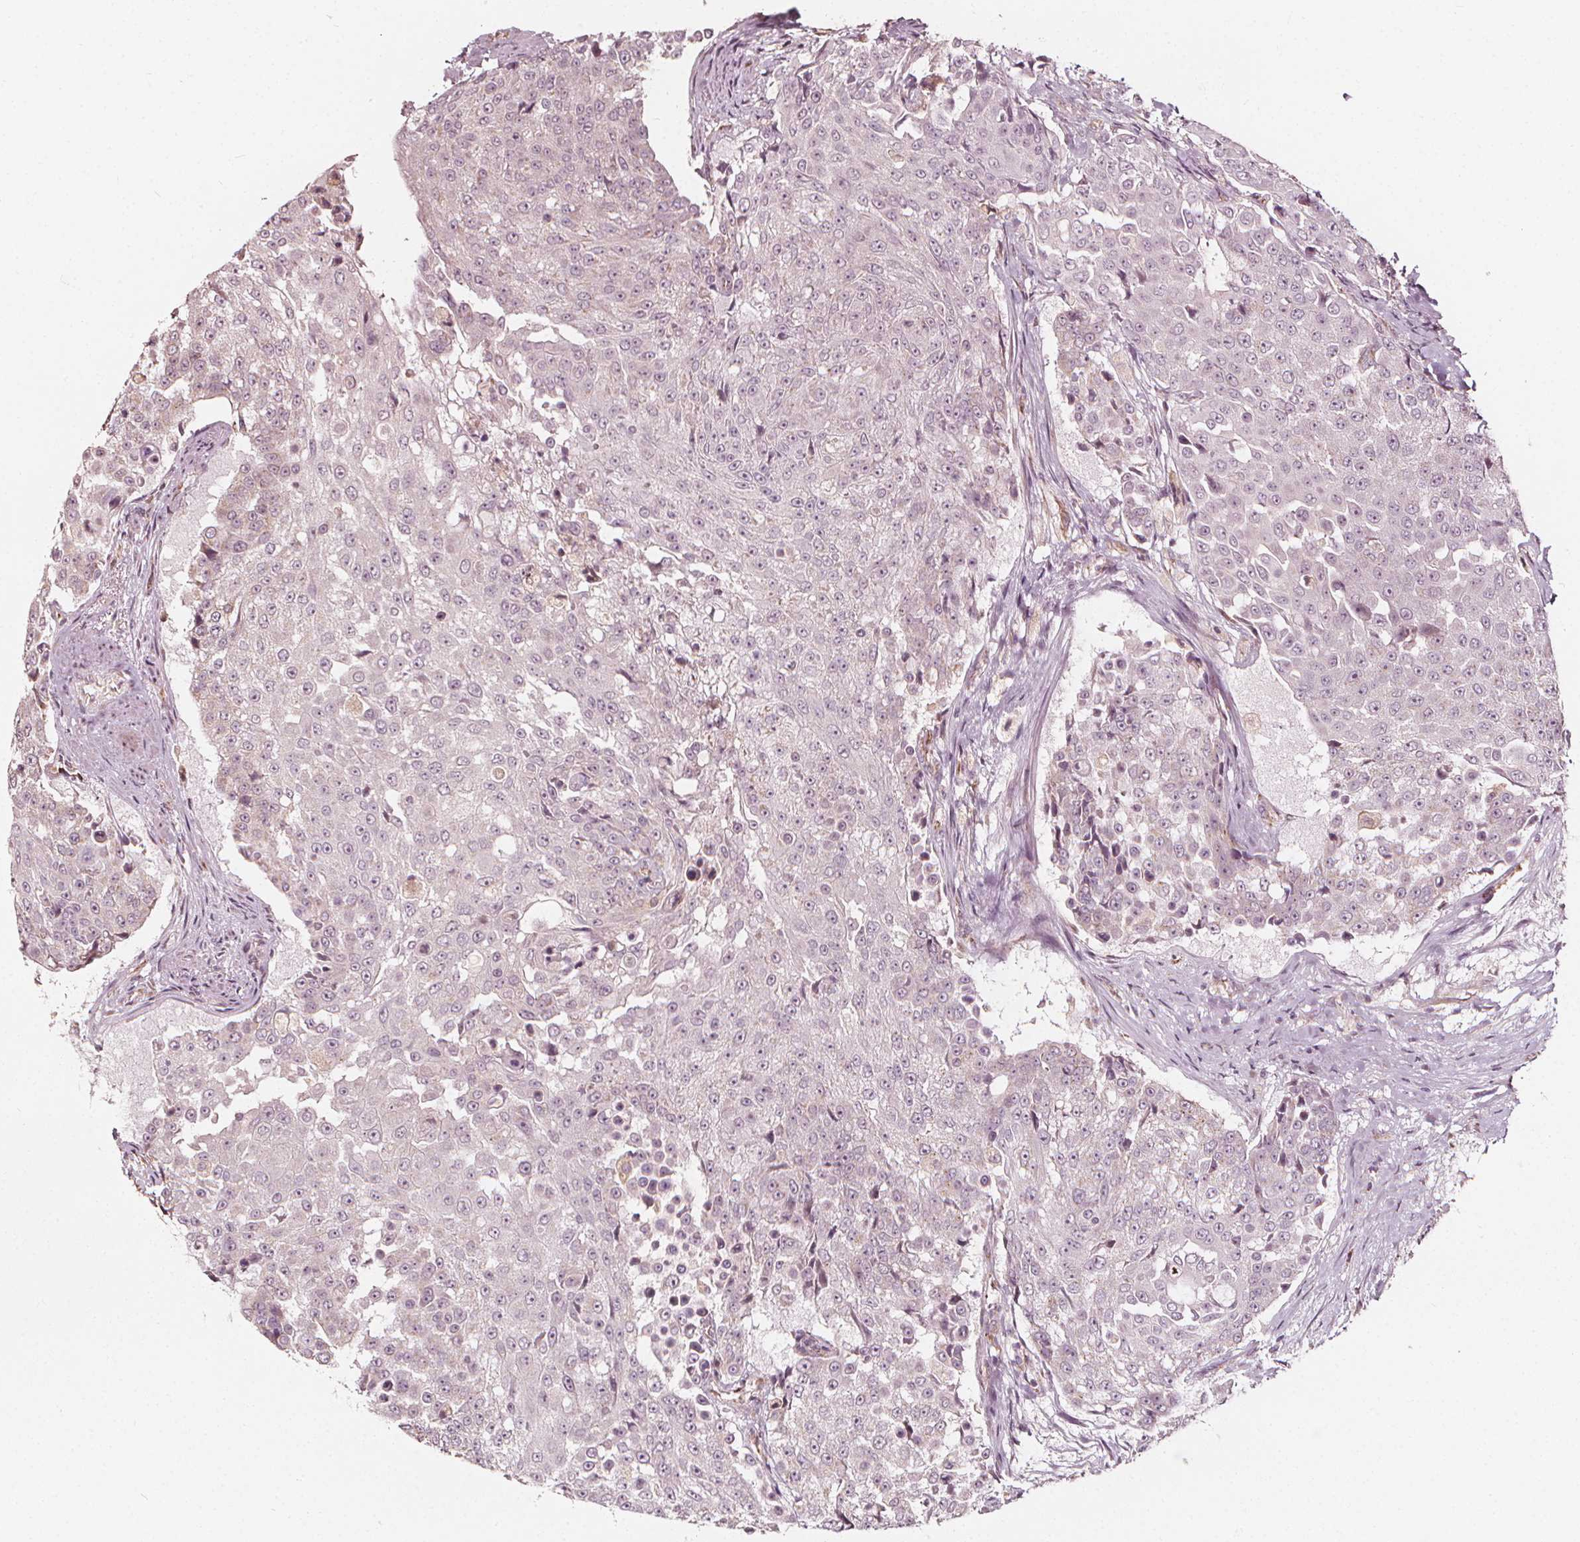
{"staining": {"intensity": "negative", "quantity": "none", "location": "none"}, "tissue": "urothelial cancer", "cell_type": "Tumor cells", "image_type": "cancer", "snomed": [{"axis": "morphology", "description": "Urothelial carcinoma, High grade"}, {"axis": "topography", "description": "Urinary bladder"}], "caption": "The photomicrograph exhibits no staining of tumor cells in urothelial carcinoma (high-grade).", "gene": "NPC1L1", "patient": {"sex": "female", "age": 63}}